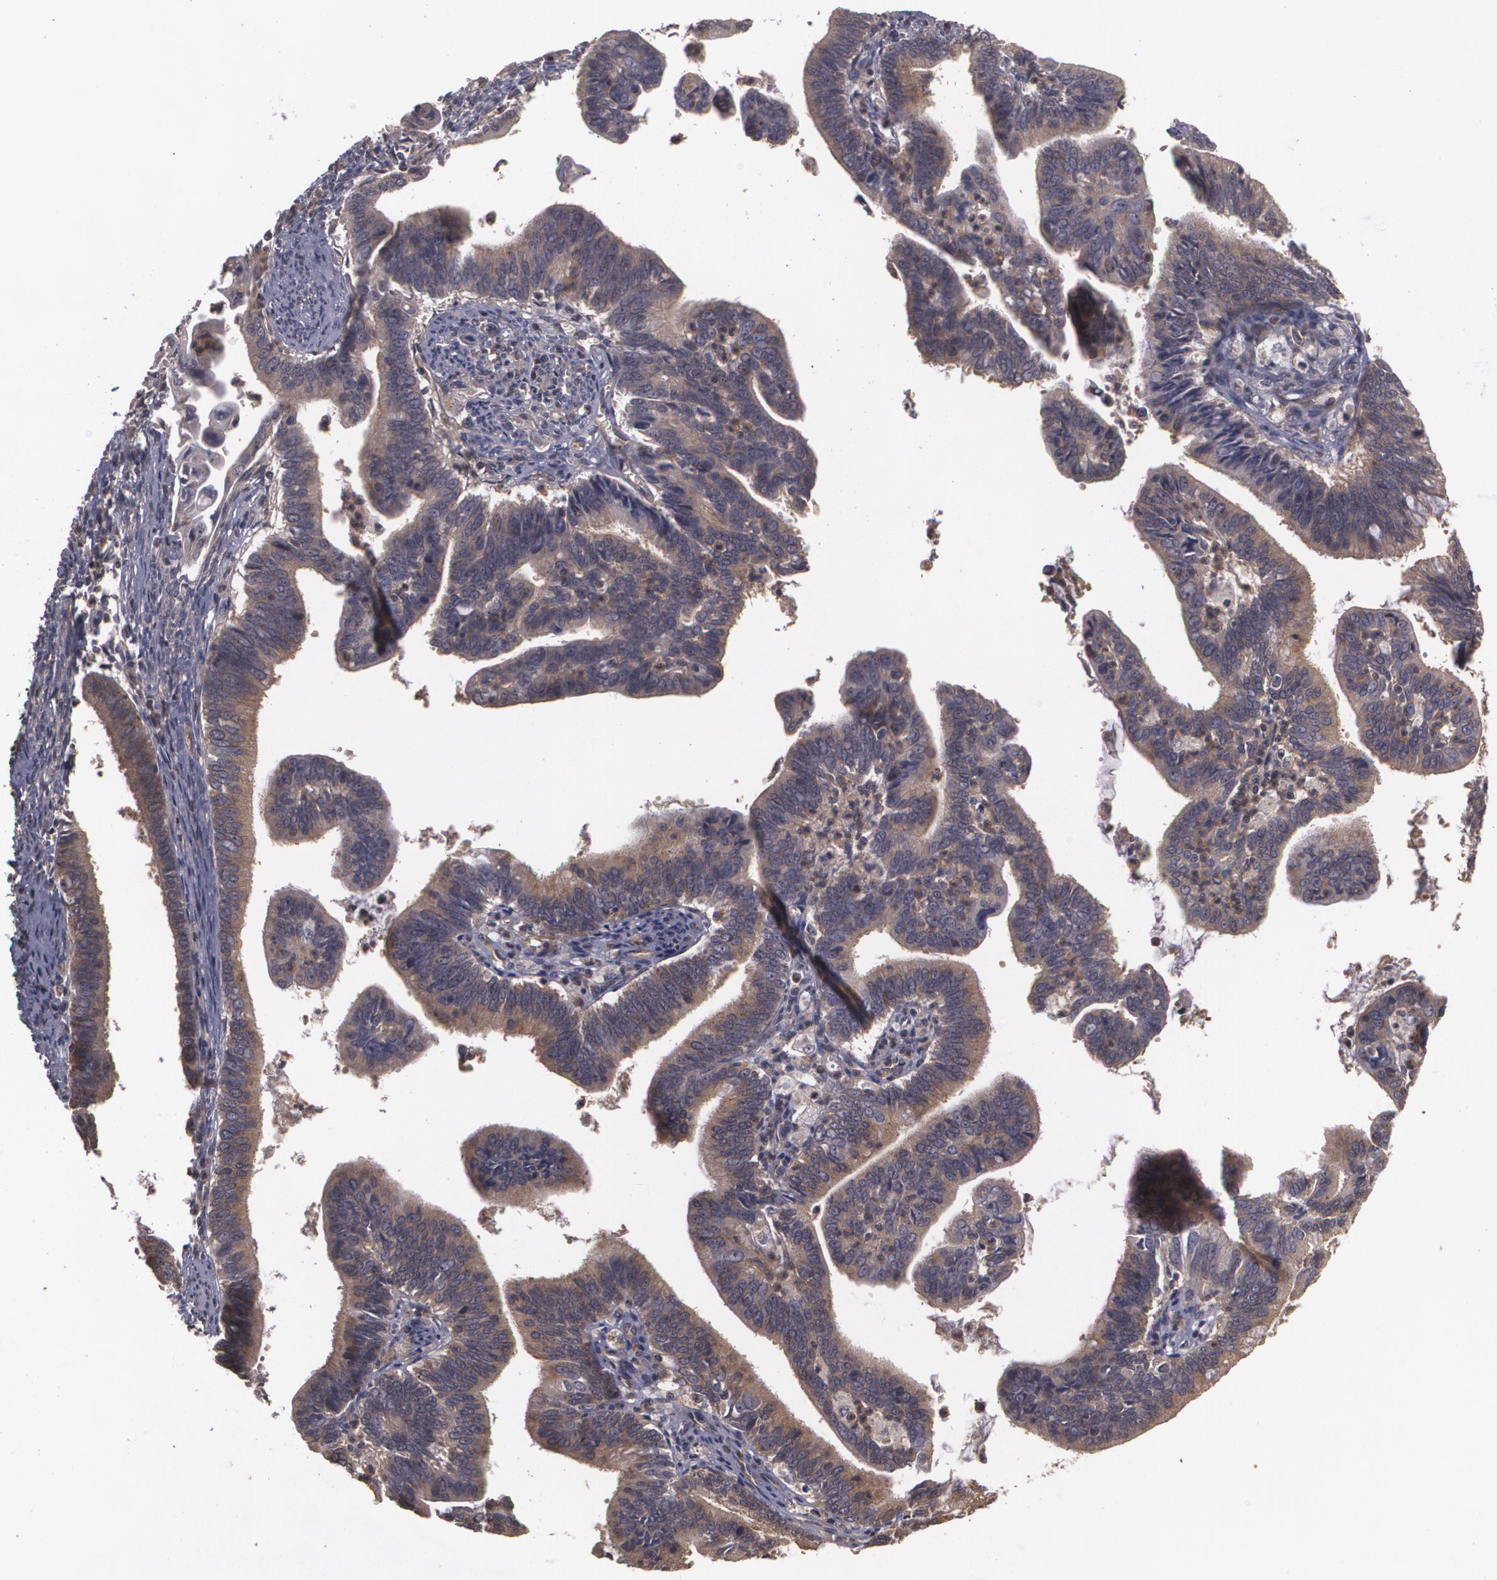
{"staining": {"intensity": "weak", "quantity": ">75%", "location": "cytoplasmic/membranous"}, "tissue": "cervical cancer", "cell_type": "Tumor cells", "image_type": "cancer", "snomed": [{"axis": "morphology", "description": "Adenocarcinoma, NOS"}, {"axis": "topography", "description": "Cervix"}], "caption": "Cervical adenocarcinoma stained with DAB (3,3'-diaminobenzidine) IHC demonstrates low levels of weak cytoplasmic/membranous staining in approximately >75% of tumor cells.", "gene": "HRAS", "patient": {"sex": "female", "age": 47}}